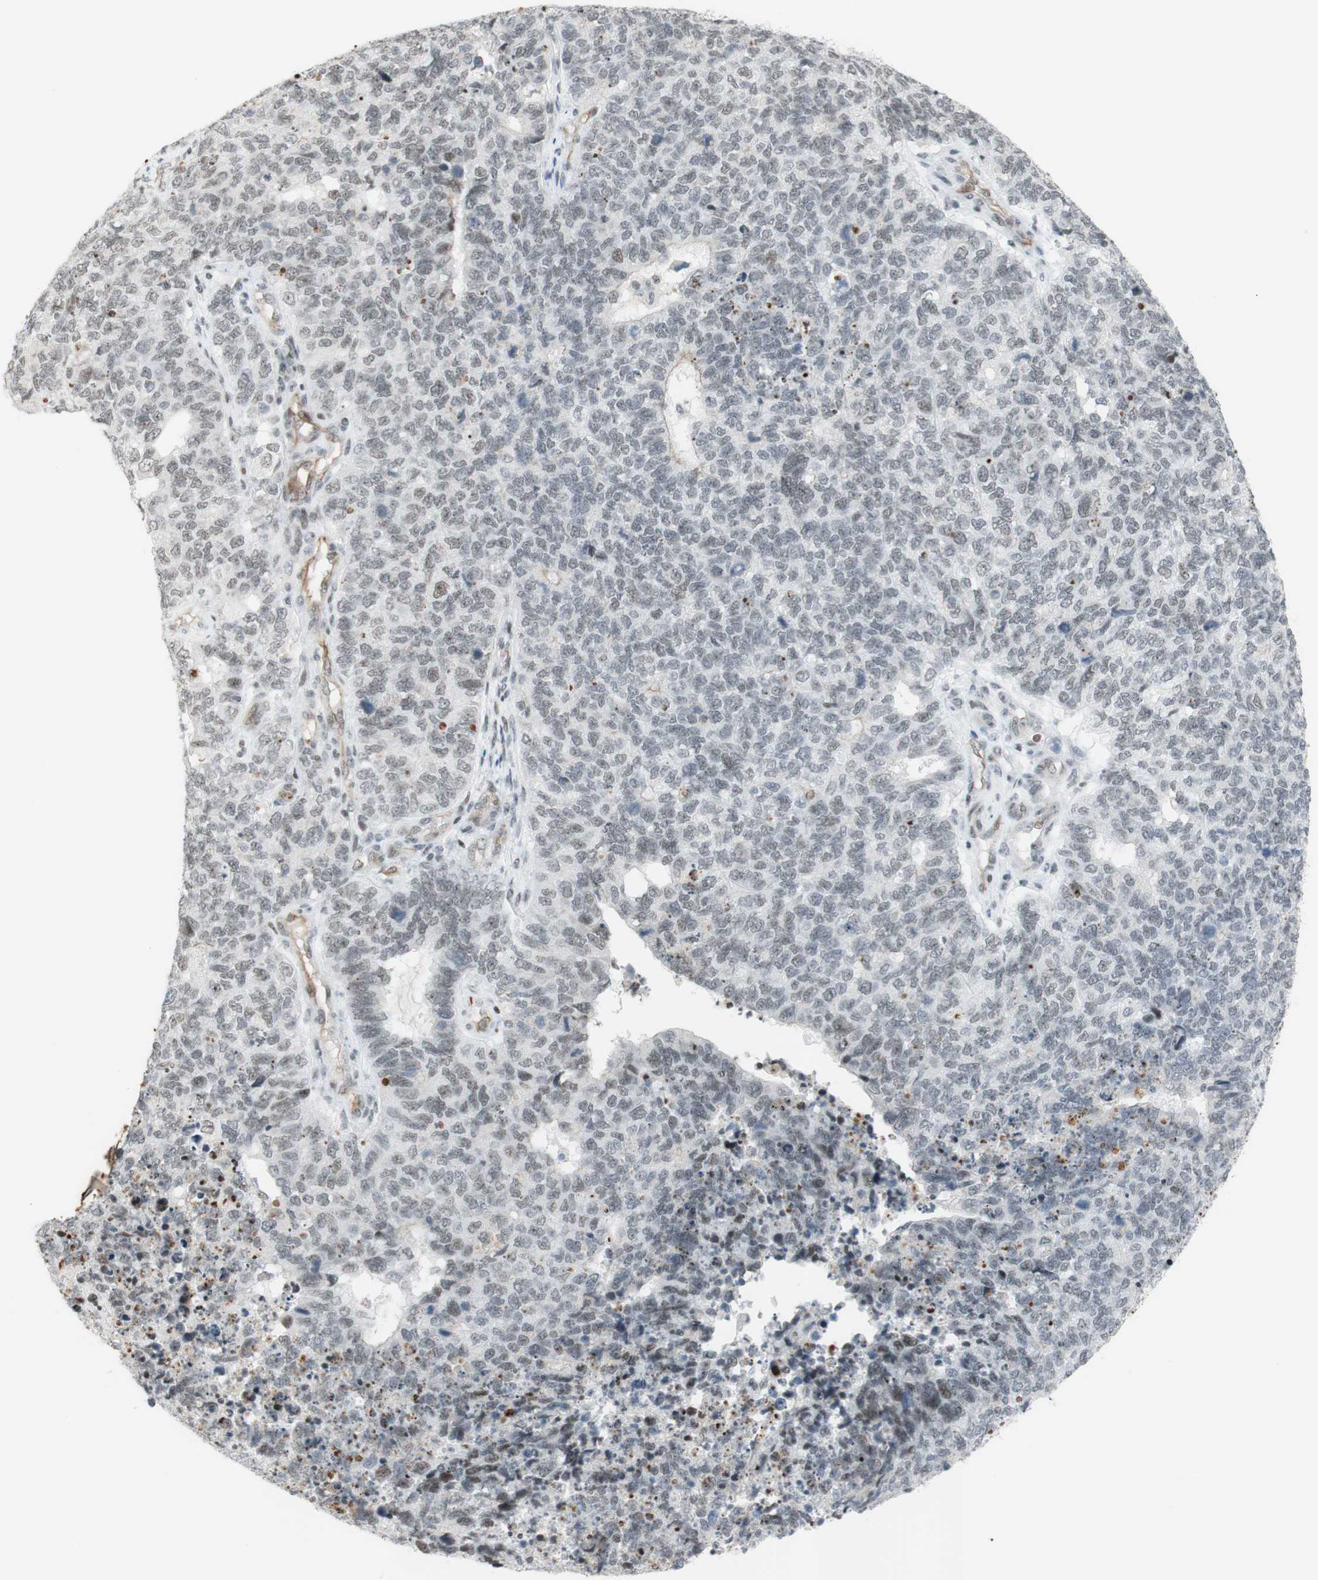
{"staining": {"intensity": "negative", "quantity": "none", "location": "none"}, "tissue": "cervical cancer", "cell_type": "Tumor cells", "image_type": "cancer", "snomed": [{"axis": "morphology", "description": "Squamous cell carcinoma, NOS"}, {"axis": "topography", "description": "Cervix"}], "caption": "Immunohistochemistry of cervical squamous cell carcinoma shows no expression in tumor cells.", "gene": "IRF1", "patient": {"sex": "female", "age": 63}}